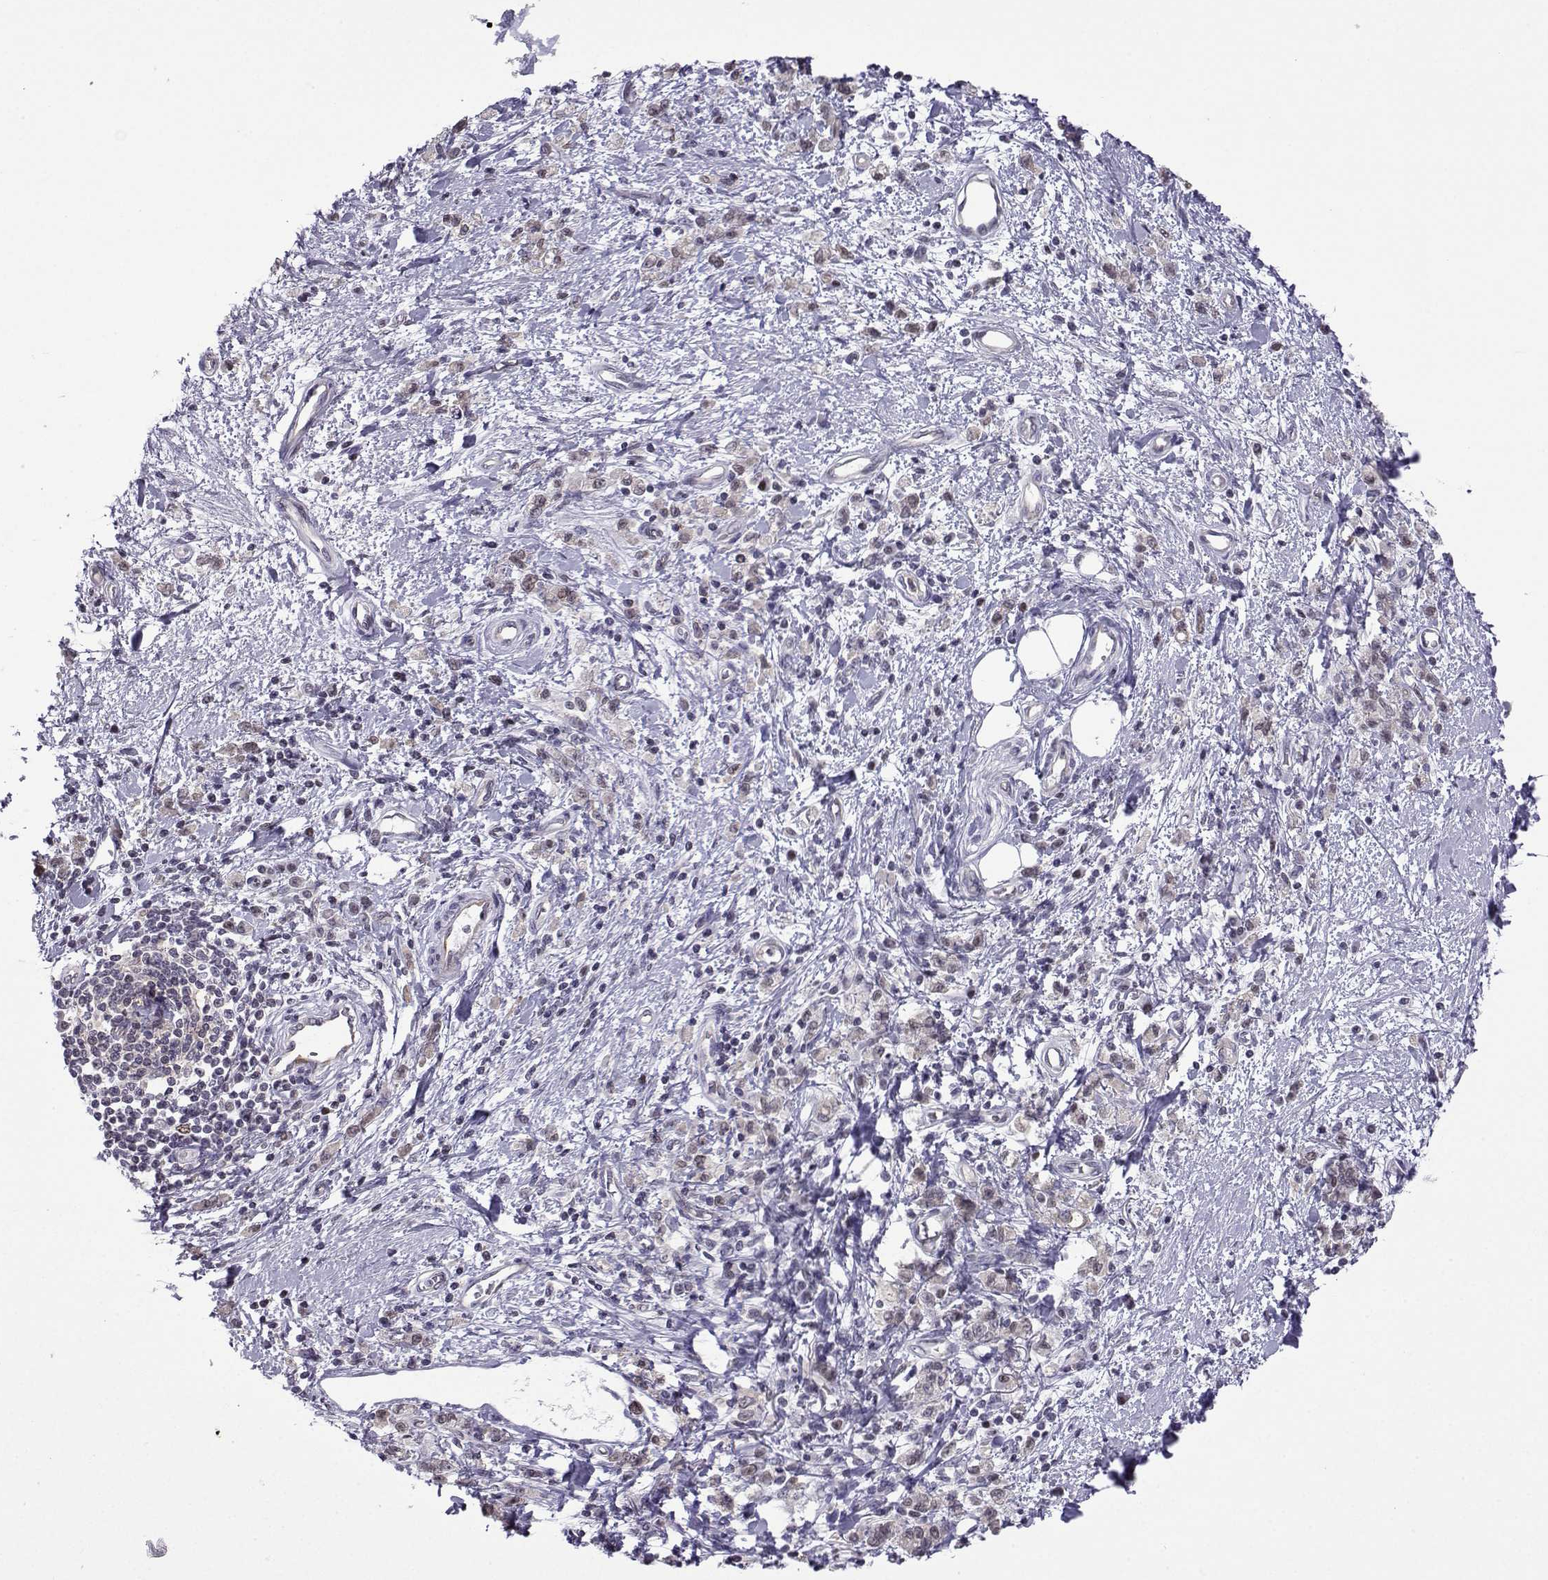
{"staining": {"intensity": "negative", "quantity": "none", "location": "none"}, "tissue": "stomach cancer", "cell_type": "Tumor cells", "image_type": "cancer", "snomed": [{"axis": "morphology", "description": "Adenocarcinoma, NOS"}, {"axis": "topography", "description": "Stomach"}], "caption": "DAB immunohistochemical staining of stomach adenocarcinoma exhibits no significant positivity in tumor cells.", "gene": "INCENP", "patient": {"sex": "male", "age": 77}}